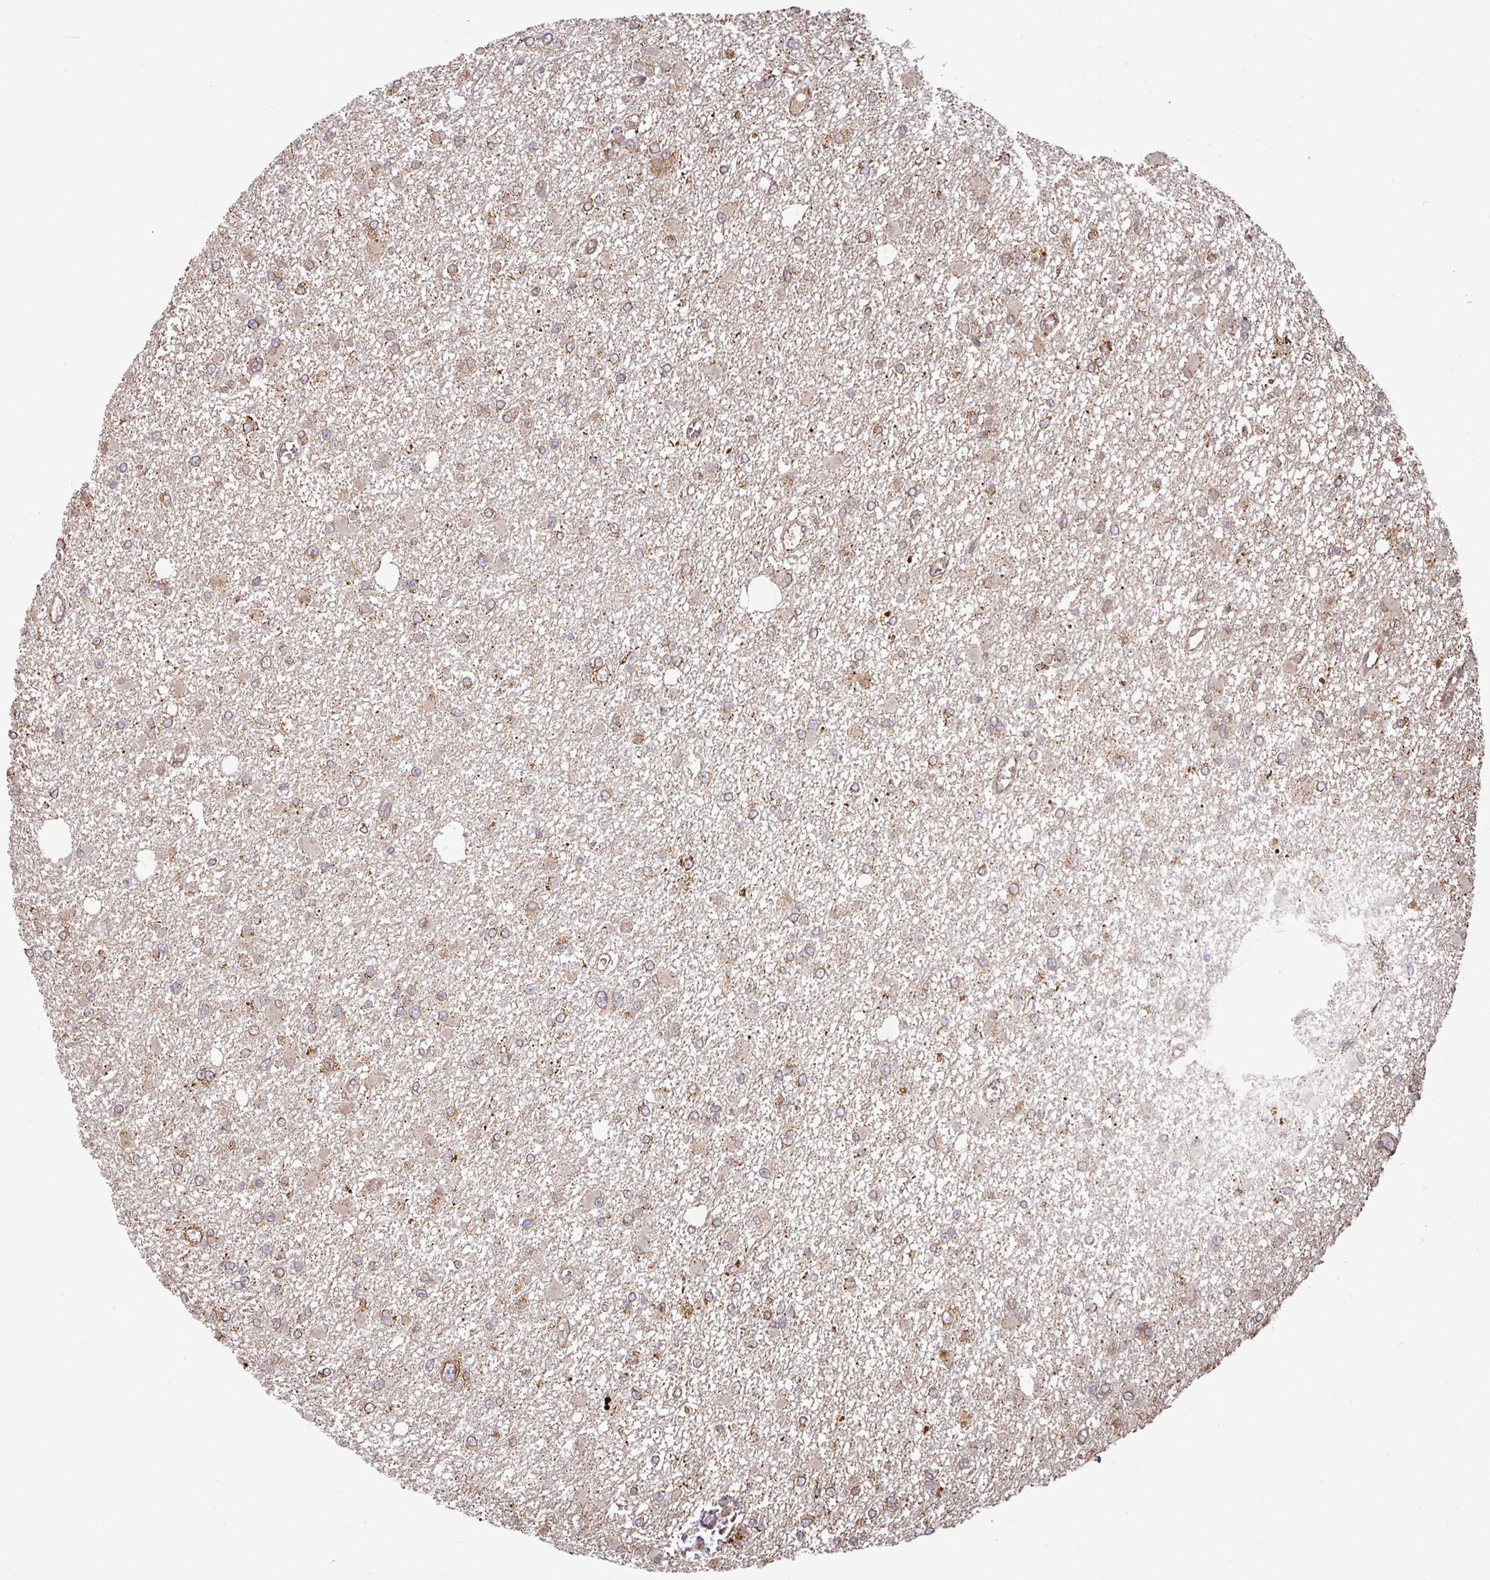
{"staining": {"intensity": "moderate", "quantity": ">75%", "location": "cytoplasmic/membranous"}, "tissue": "glioma", "cell_type": "Tumor cells", "image_type": "cancer", "snomed": [{"axis": "morphology", "description": "Glioma, malignant, Low grade"}, {"axis": "topography", "description": "Brain"}], "caption": "This is an image of immunohistochemistry staining of malignant glioma (low-grade), which shows moderate staining in the cytoplasmic/membranous of tumor cells.", "gene": "TRAP1", "patient": {"sex": "female", "age": 22}}